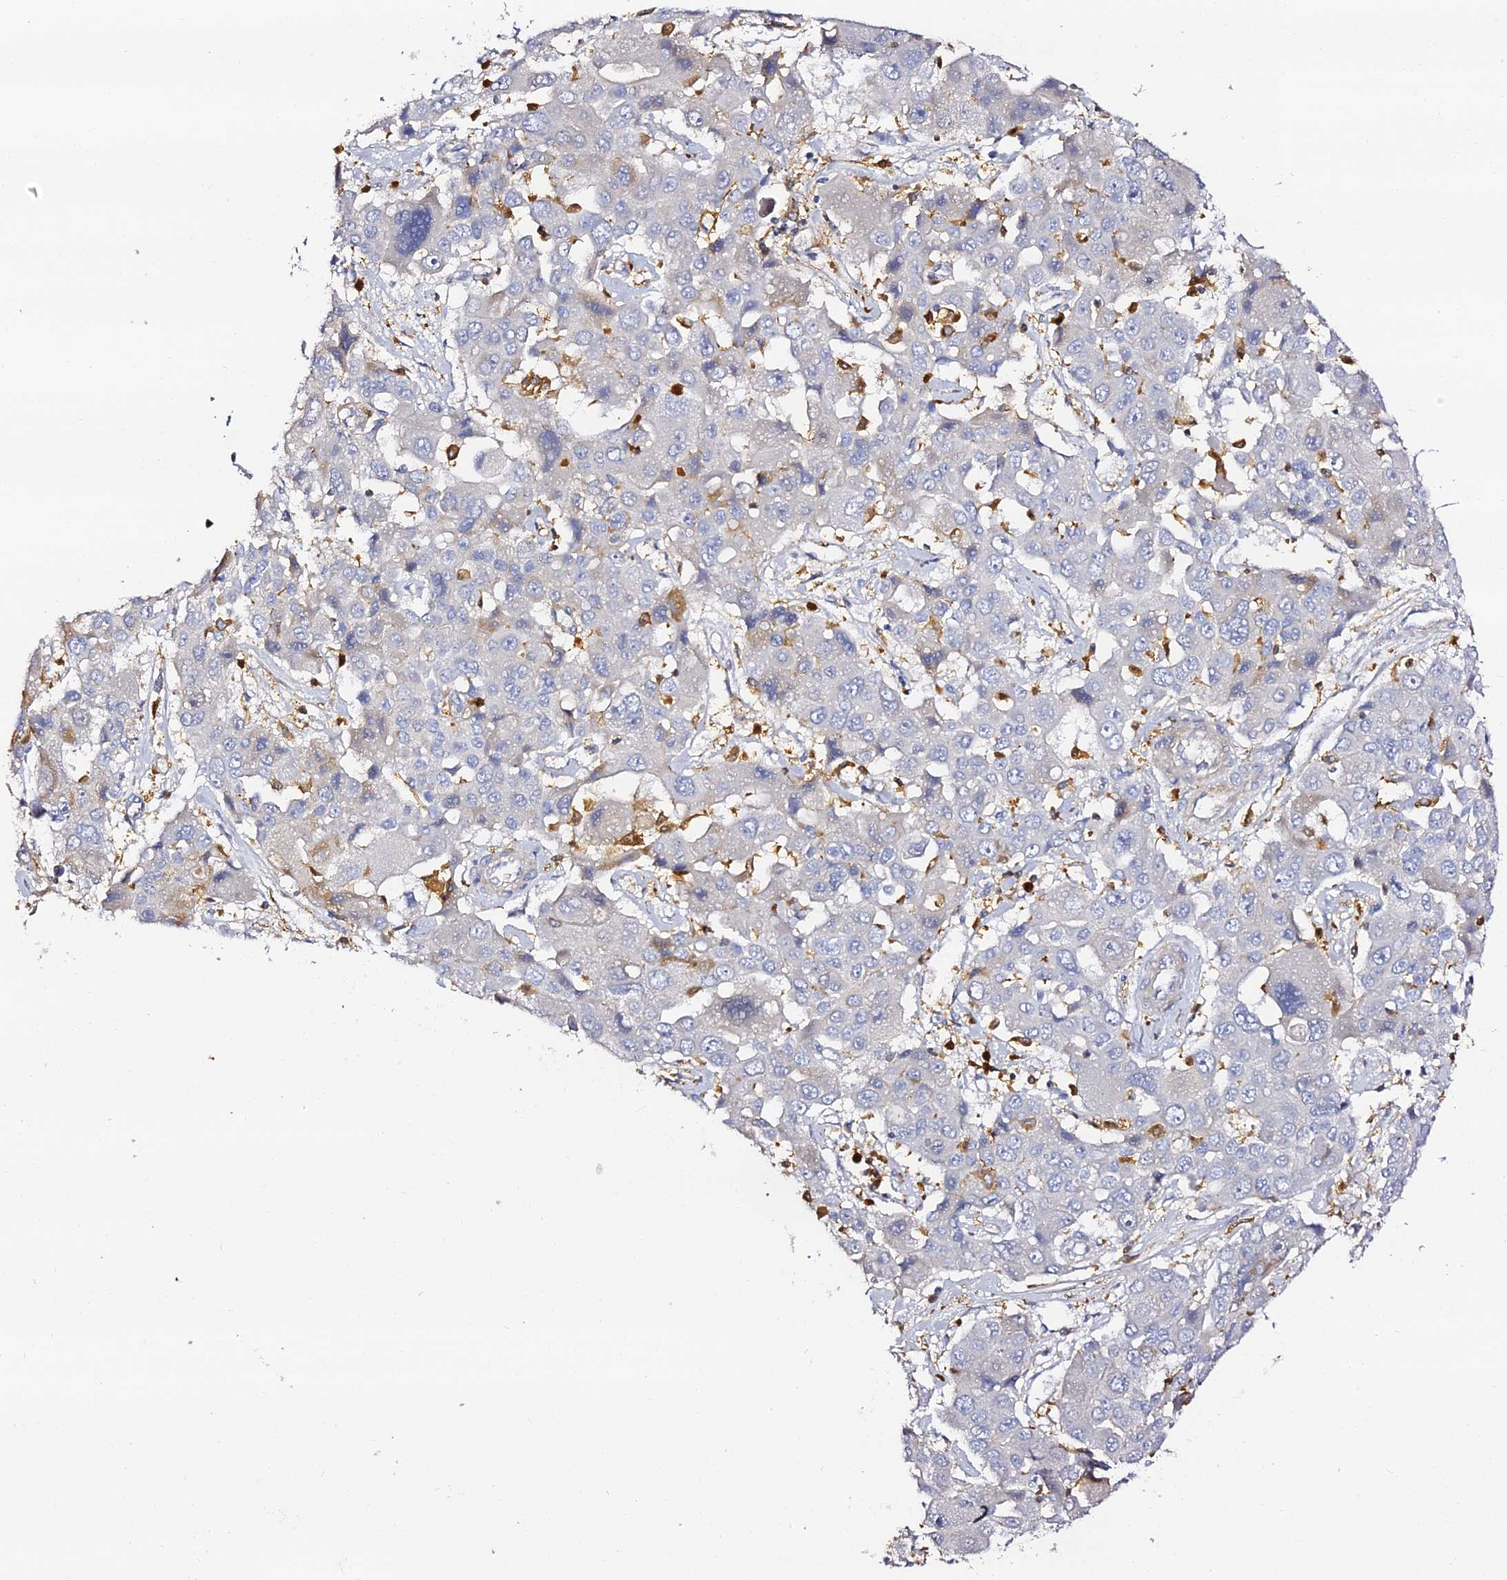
{"staining": {"intensity": "negative", "quantity": "none", "location": "none"}, "tissue": "liver cancer", "cell_type": "Tumor cells", "image_type": "cancer", "snomed": [{"axis": "morphology", "description": "Cholangiocarcinoma"}, {"axis": "topography", "description": "Liver"}], "caption": "Immunohistochemical staining of cholangiocarcinoma (liver) shows no significant positivity in tumor cells.", "gene": "IL4I1", "patient": {"sex": "male", "age": 67}}